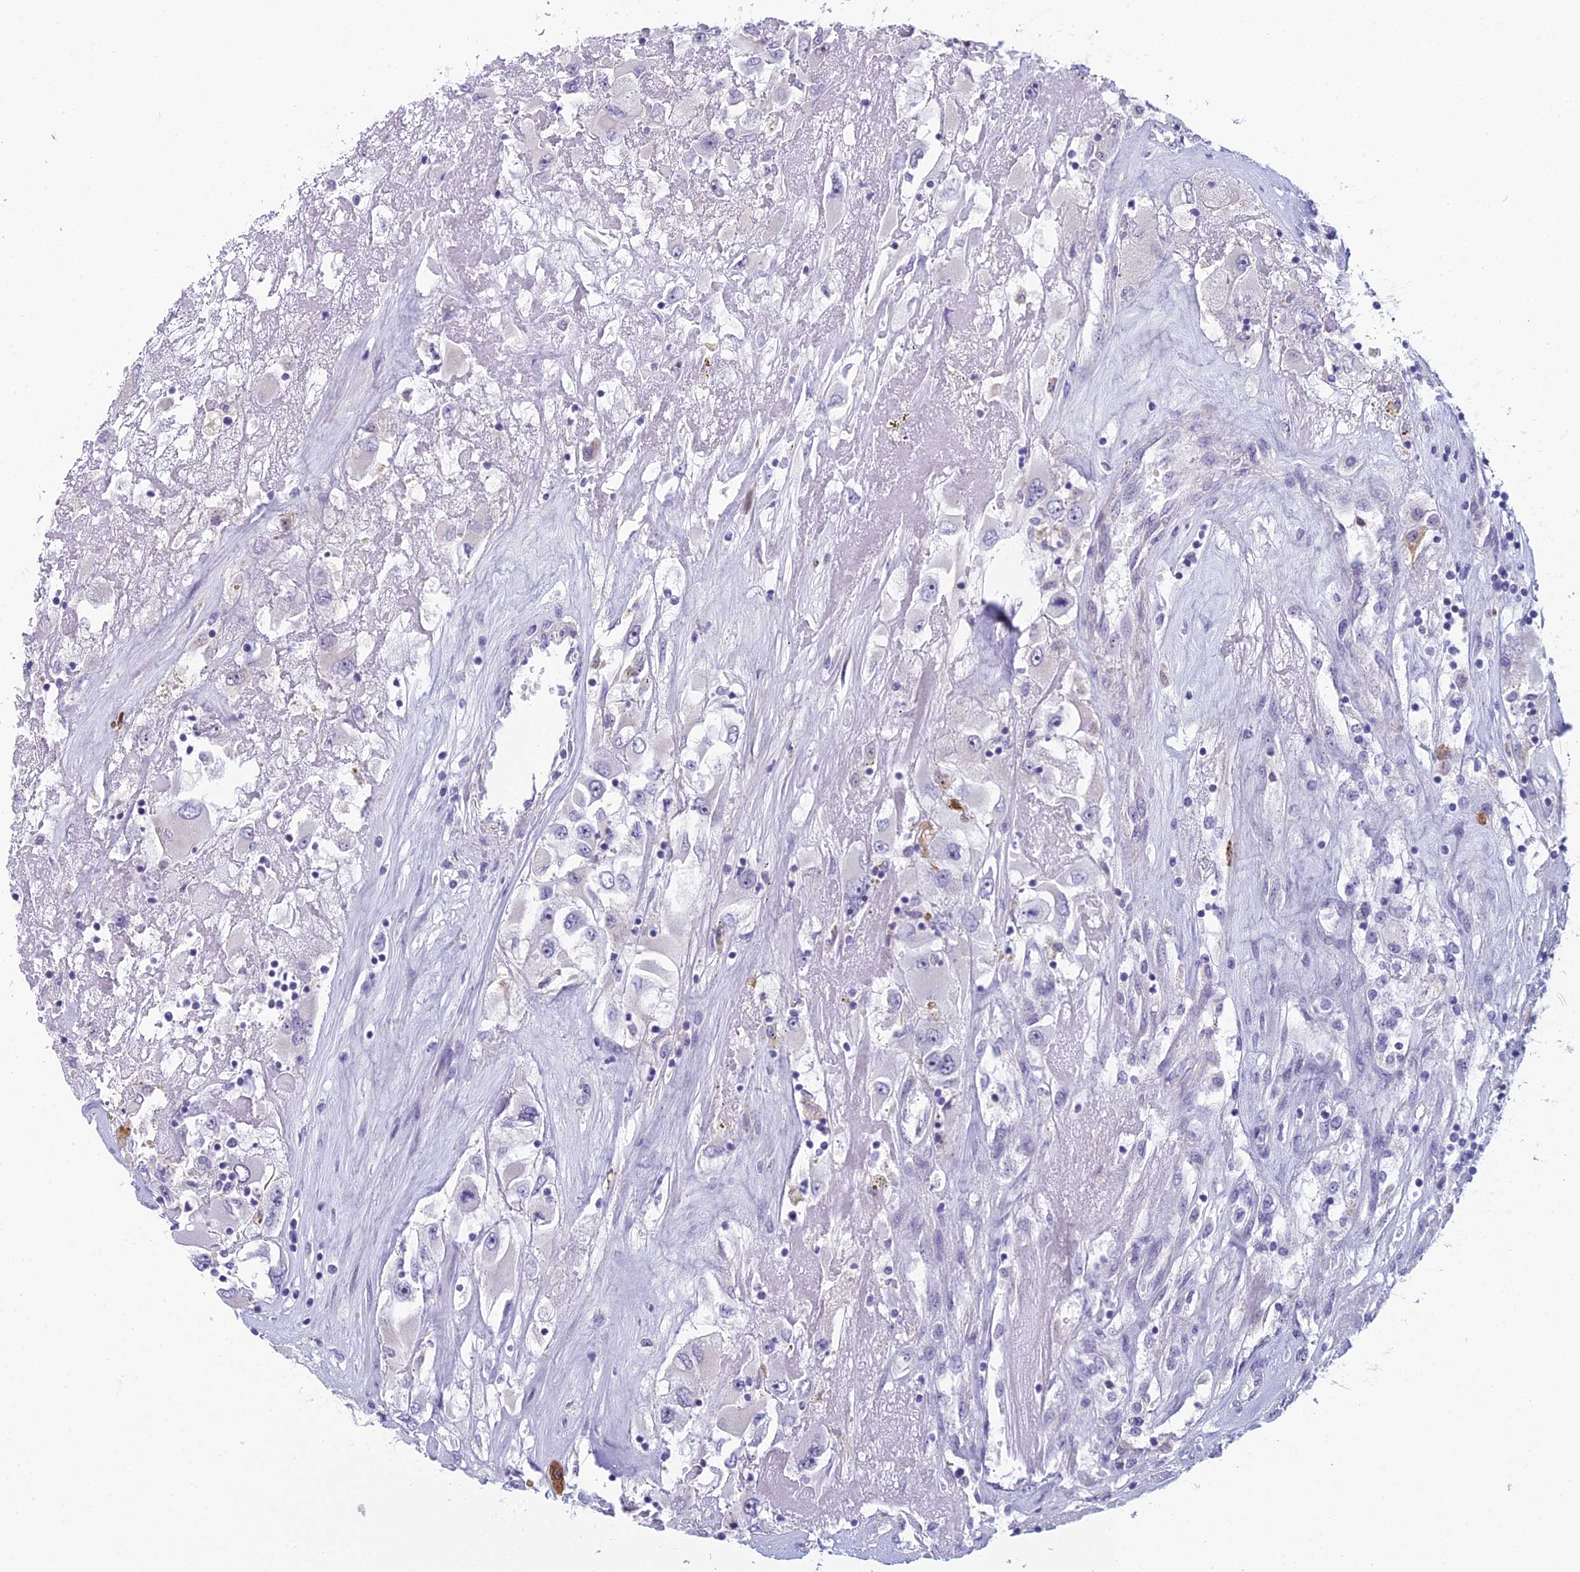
{"staining": {"intensity": "negative", "quantity": "none", "location": "none"}, "tissue": "renal cancer", "cell_type": "Tumor cells", "image_type": "cancer", "snomed": [{"axis": "morphology", "description": "Adenocarcinoma, NOS"}, {"axis": "topography", "description": "Kidney"}], "caption": "Tumor cells are negative for protein expression in human renal cancer. The staining was performed using DAB to visualize the protein expression in brown, while the nuclei were stained in blue with hematoxylin (Magnification: 20x).", "gene": "NOC2L", "patient": {"sex": "female", "age": 52}}